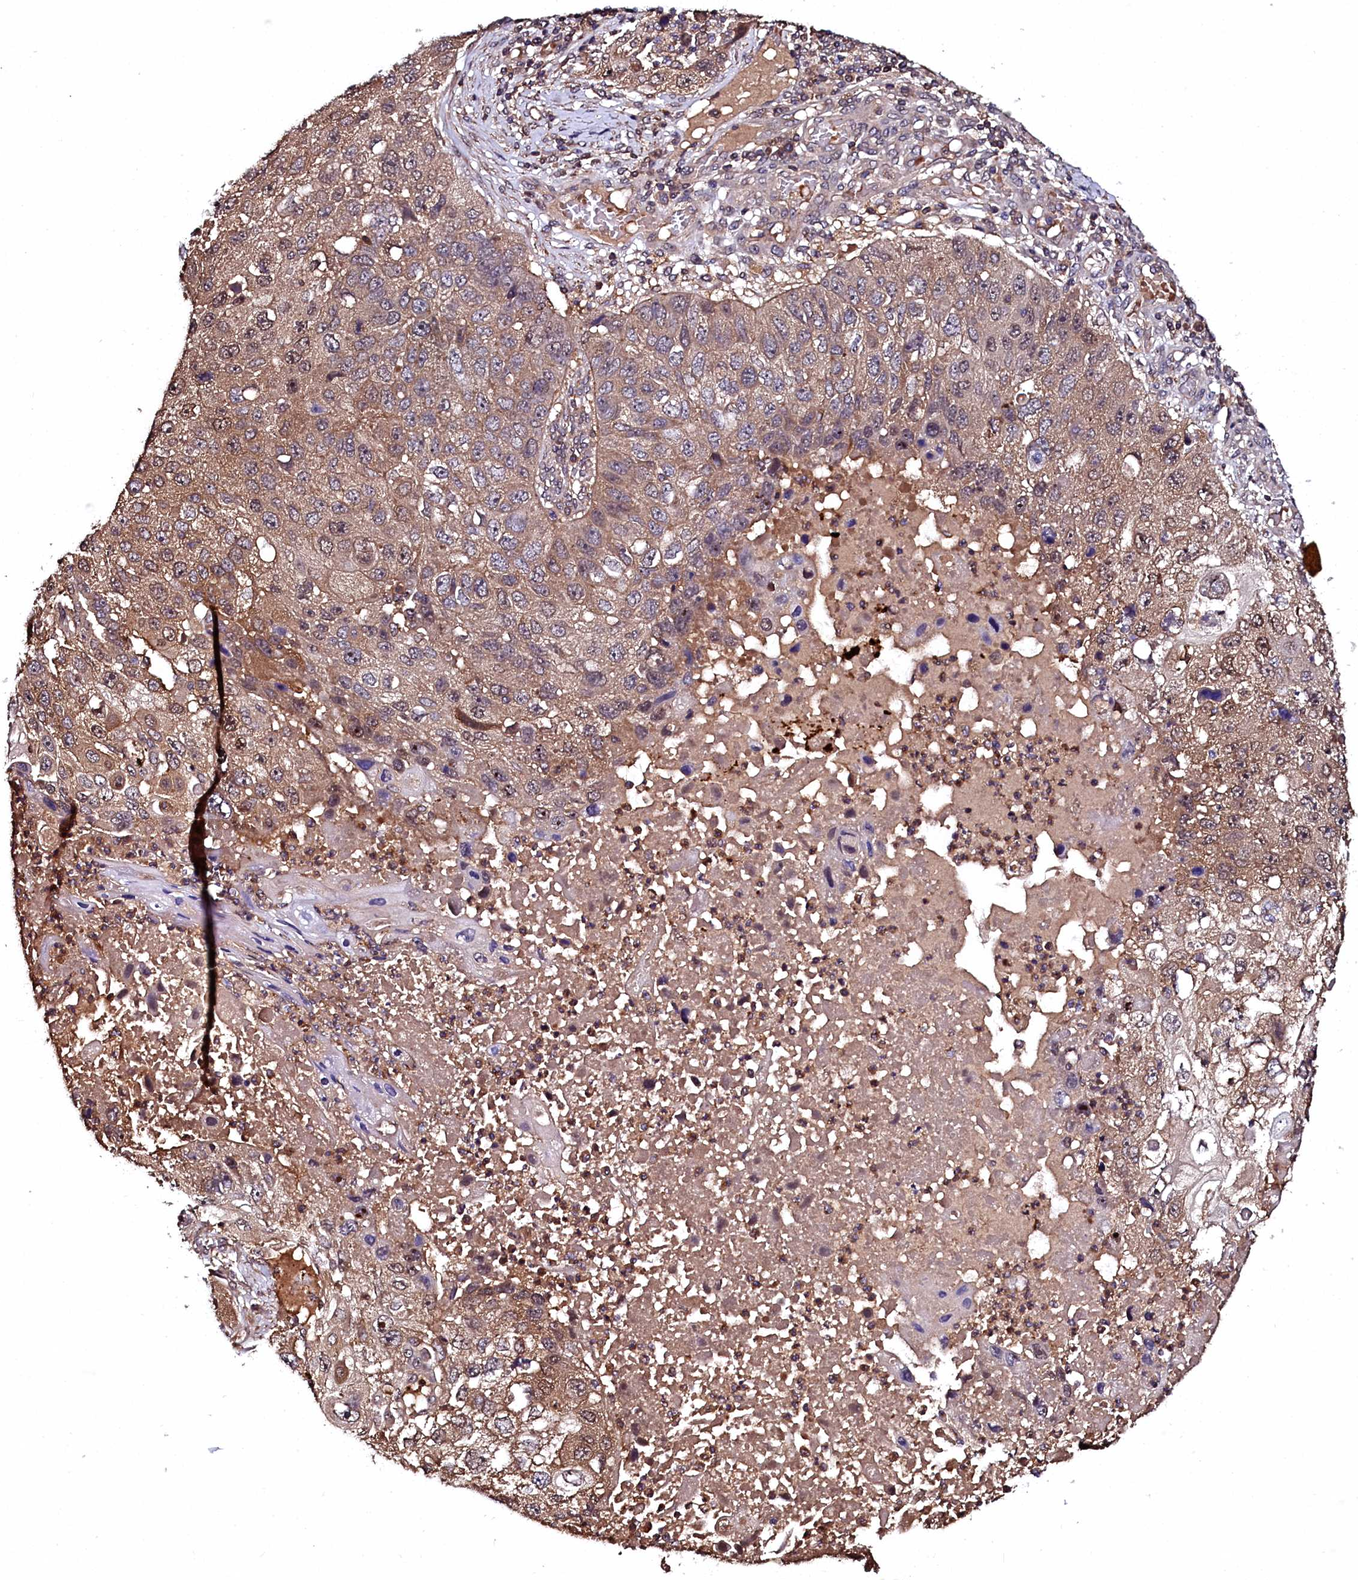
{"staining": {"intensity": "weak", "quantity": ">75%", "location": "cytoplasmic/membranous"}, "tissue": "lung cancer", "cell_type": "Tumor cells", "image_type": "cancer", "snomed": [{"axis": "morphology", "description": "Squamous cell carcinoma, NOS"}, {"axis": "topography", "description": "Lung"}], "caption": "Tumor cells show weak cytoplasmic/membranous positivity in approximately >75% of cells in lung squamous cell carcinoma.", "gene": "N4BP1", "patient": {"sex": "male", "age": 61}}